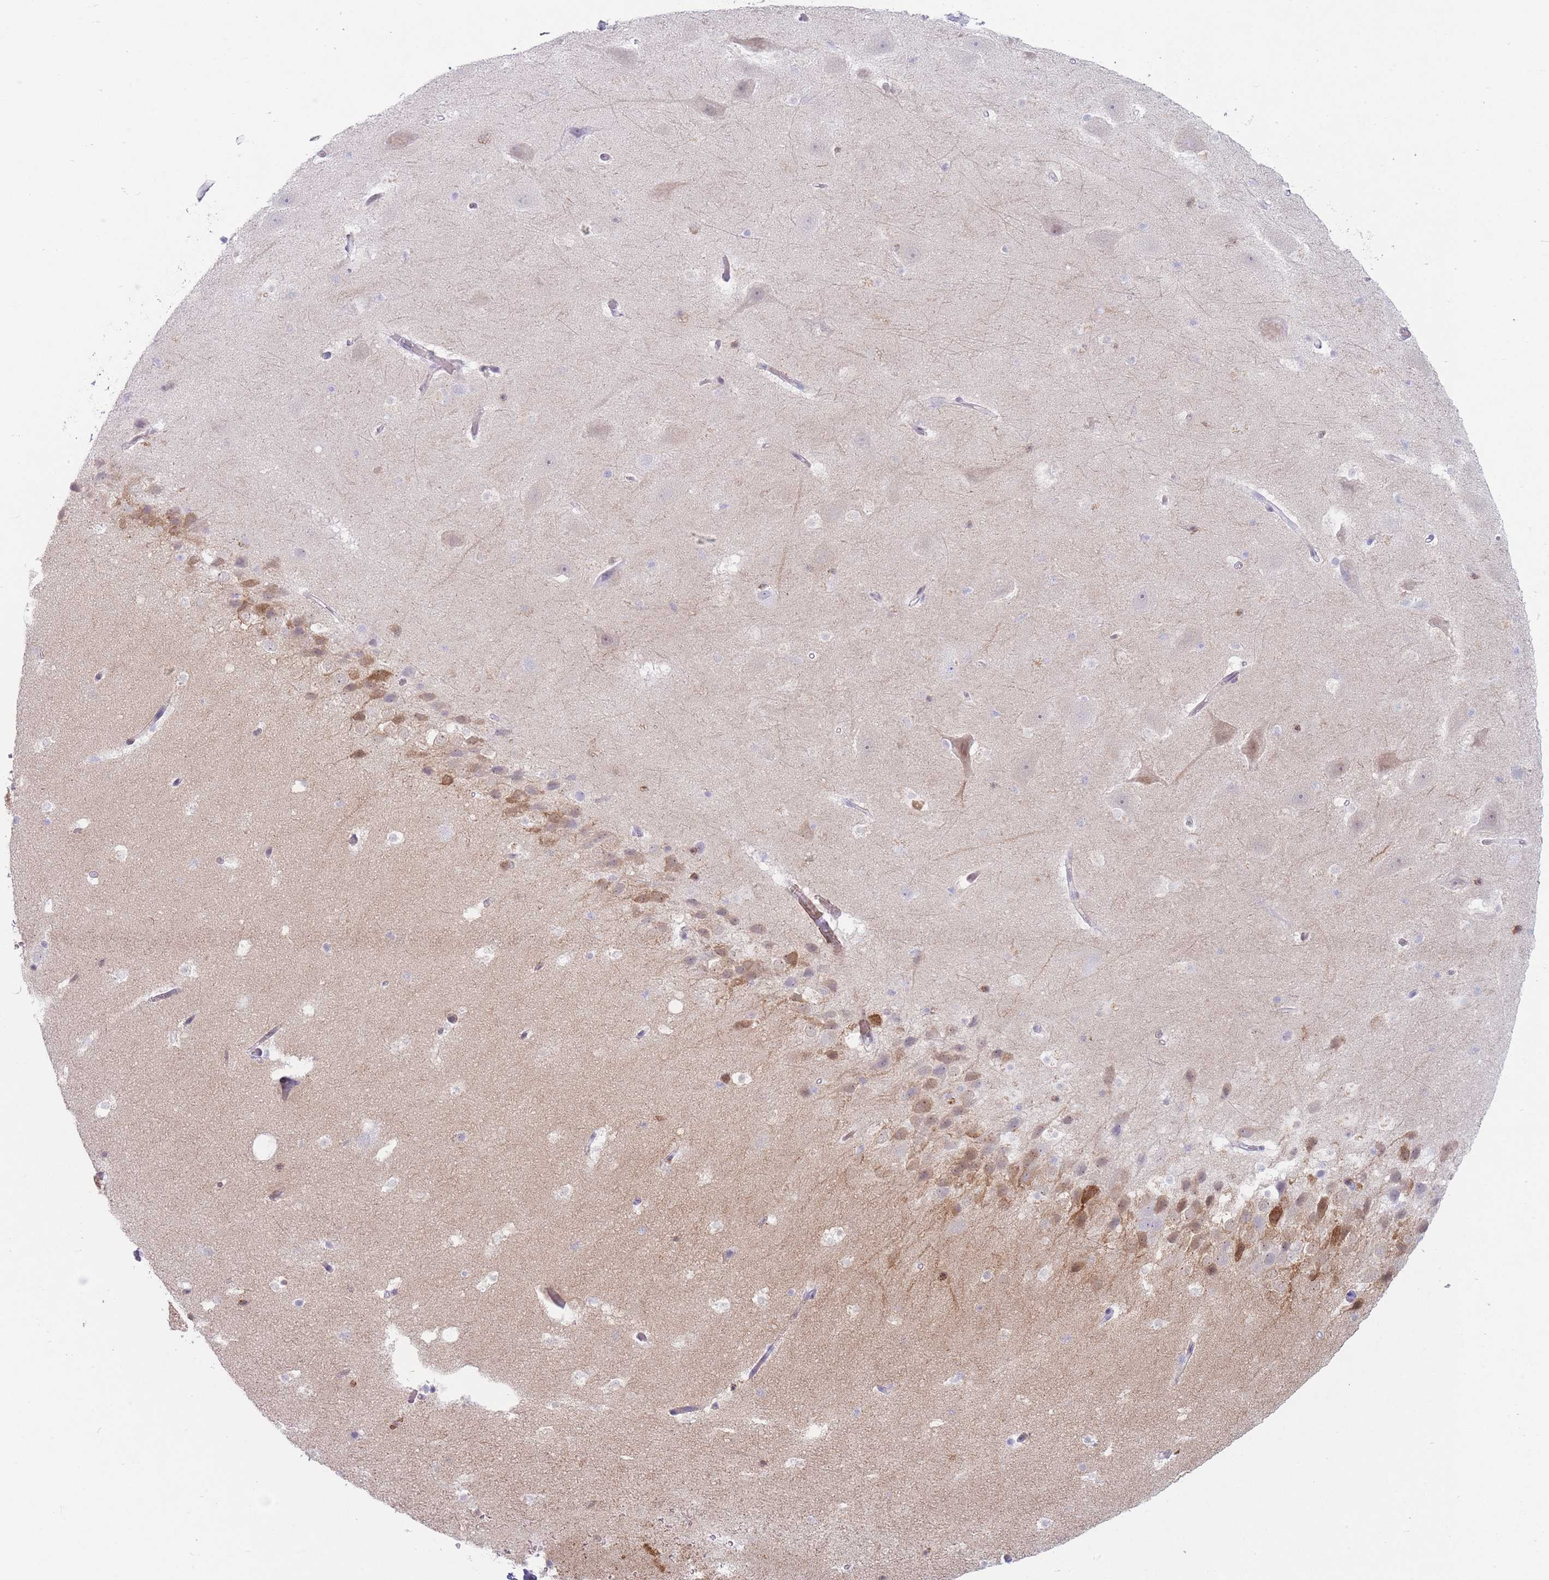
{"staining": {"intensity": "weak", "quantity": "<25%", "location": "cytoplasmic/membranous"}, "tissue": "hippocampus", "cell_type": "Glial cells", "image_type": "normal", "snomed": [{"axis": "morphology", "description": "Normal tissue, NOS"}, {"axis": "topography", "description": "Hippocampus"}], "caption": "Hippocampus stained for a protein using IHC reveals no staining glial cells.", "gene": "IFNA10", "patient": {"sex": "male", "age": 37}}